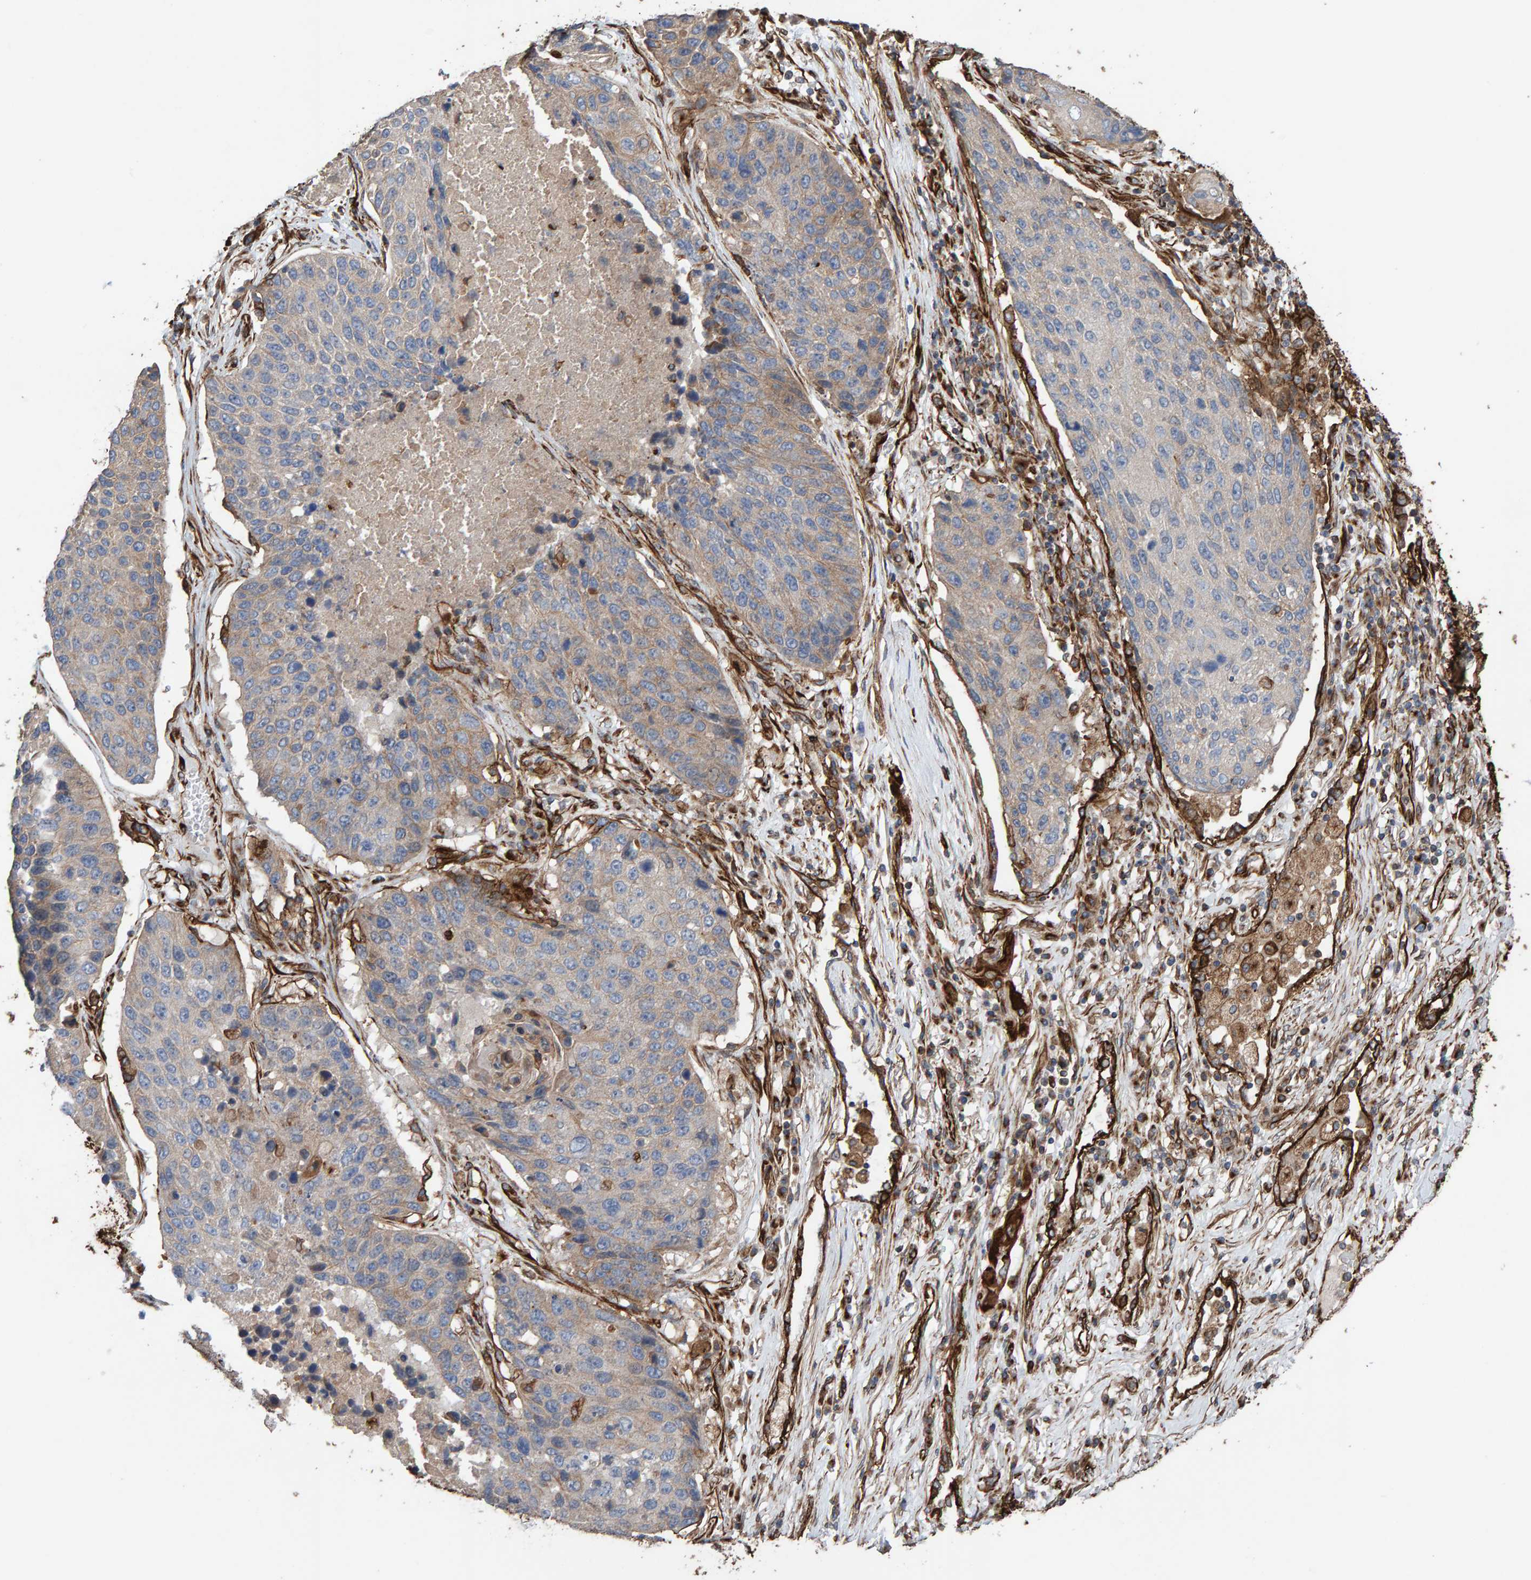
{"staining": {"intensity": "weak", "quantity": "<25%", "location": "cytoplasmic/membranous"}, "tissue": "lung cancer", "cell_type": "Tumor cells", "image_type": "cancer", "snomed": [{"axis": "morphology", "description": "Squamous cell carcinoma, NOS"}, {"axis": "topography", "description": "Lung"}], "caption": "Tumor cells are negative for brown protein staining in lung cancer (squamous cell carcinoma). The staining is performed using DAB (3,3'-diaminobenzidine) brown chromogen with nuclei counter-stained in using hematoxylin.", "gene": "ZNF347", "patient": {"sex": "male", "age": 61}}